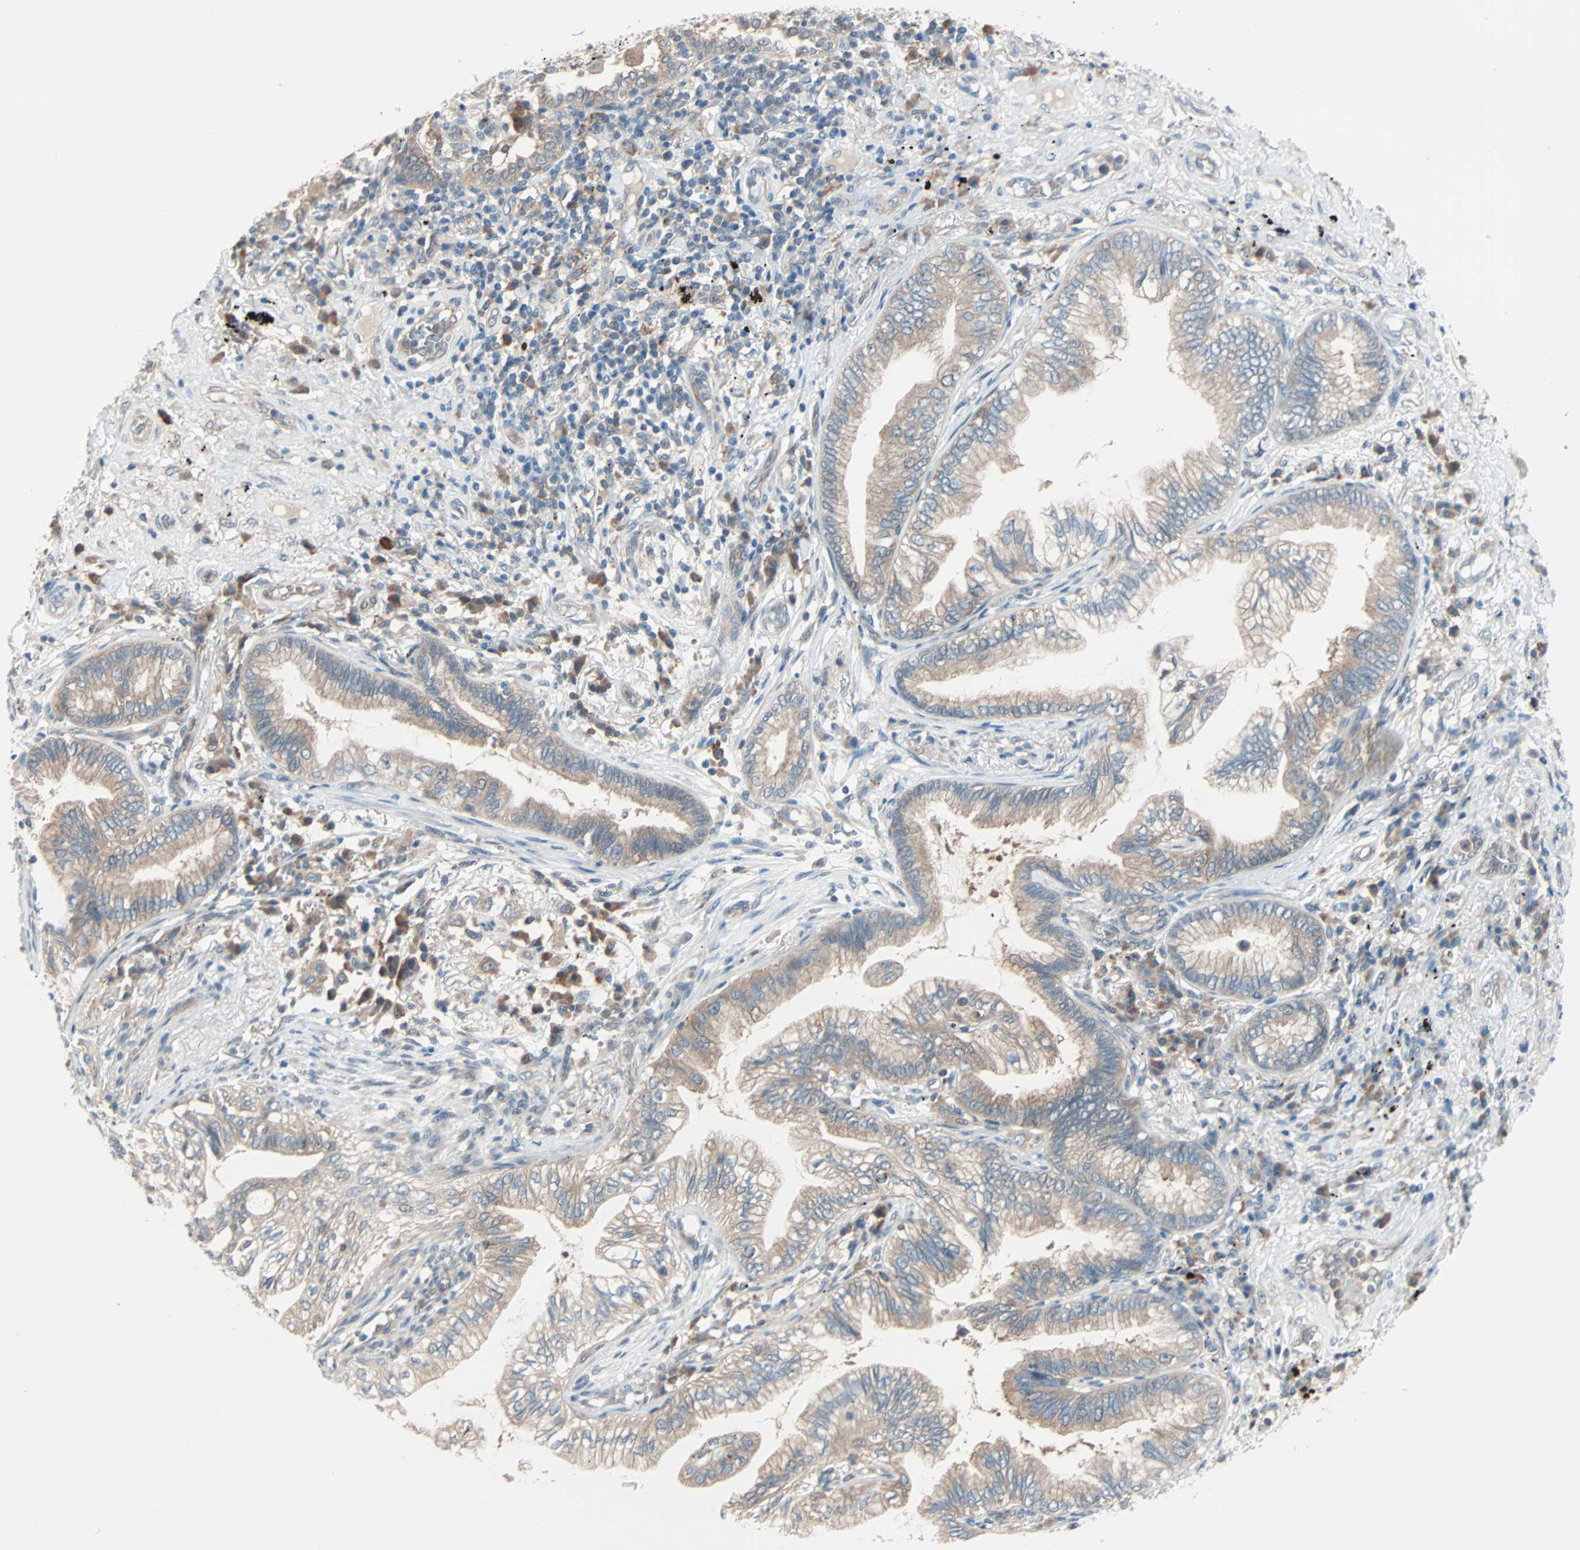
{"staining": {"intensity": "moderate", "quantity": ">75%", "location": "cytoplasmic/membranous"}, "tissue": "lung cancer", "cell_type": "Tumor cells", "image_type": "cancer", "snomed": [{"axis": "morphology", "description": "Normal tissue, NOS"}, {"axis": "morphology", "description": "Adenocarcinoma, NOS"}, {"axis": "topography", "description": "Bronchus"}, {"axis": "topography", "description": "Lung"}], "caption": "Immunohistochemical staining of human adenocarcinoma (lung) displays moderate cytoplasmic/membranous protein expression in about >75% of tumor cells.", "gene": "SMIM8", "patient": {"sex": "female", "age": 70}}